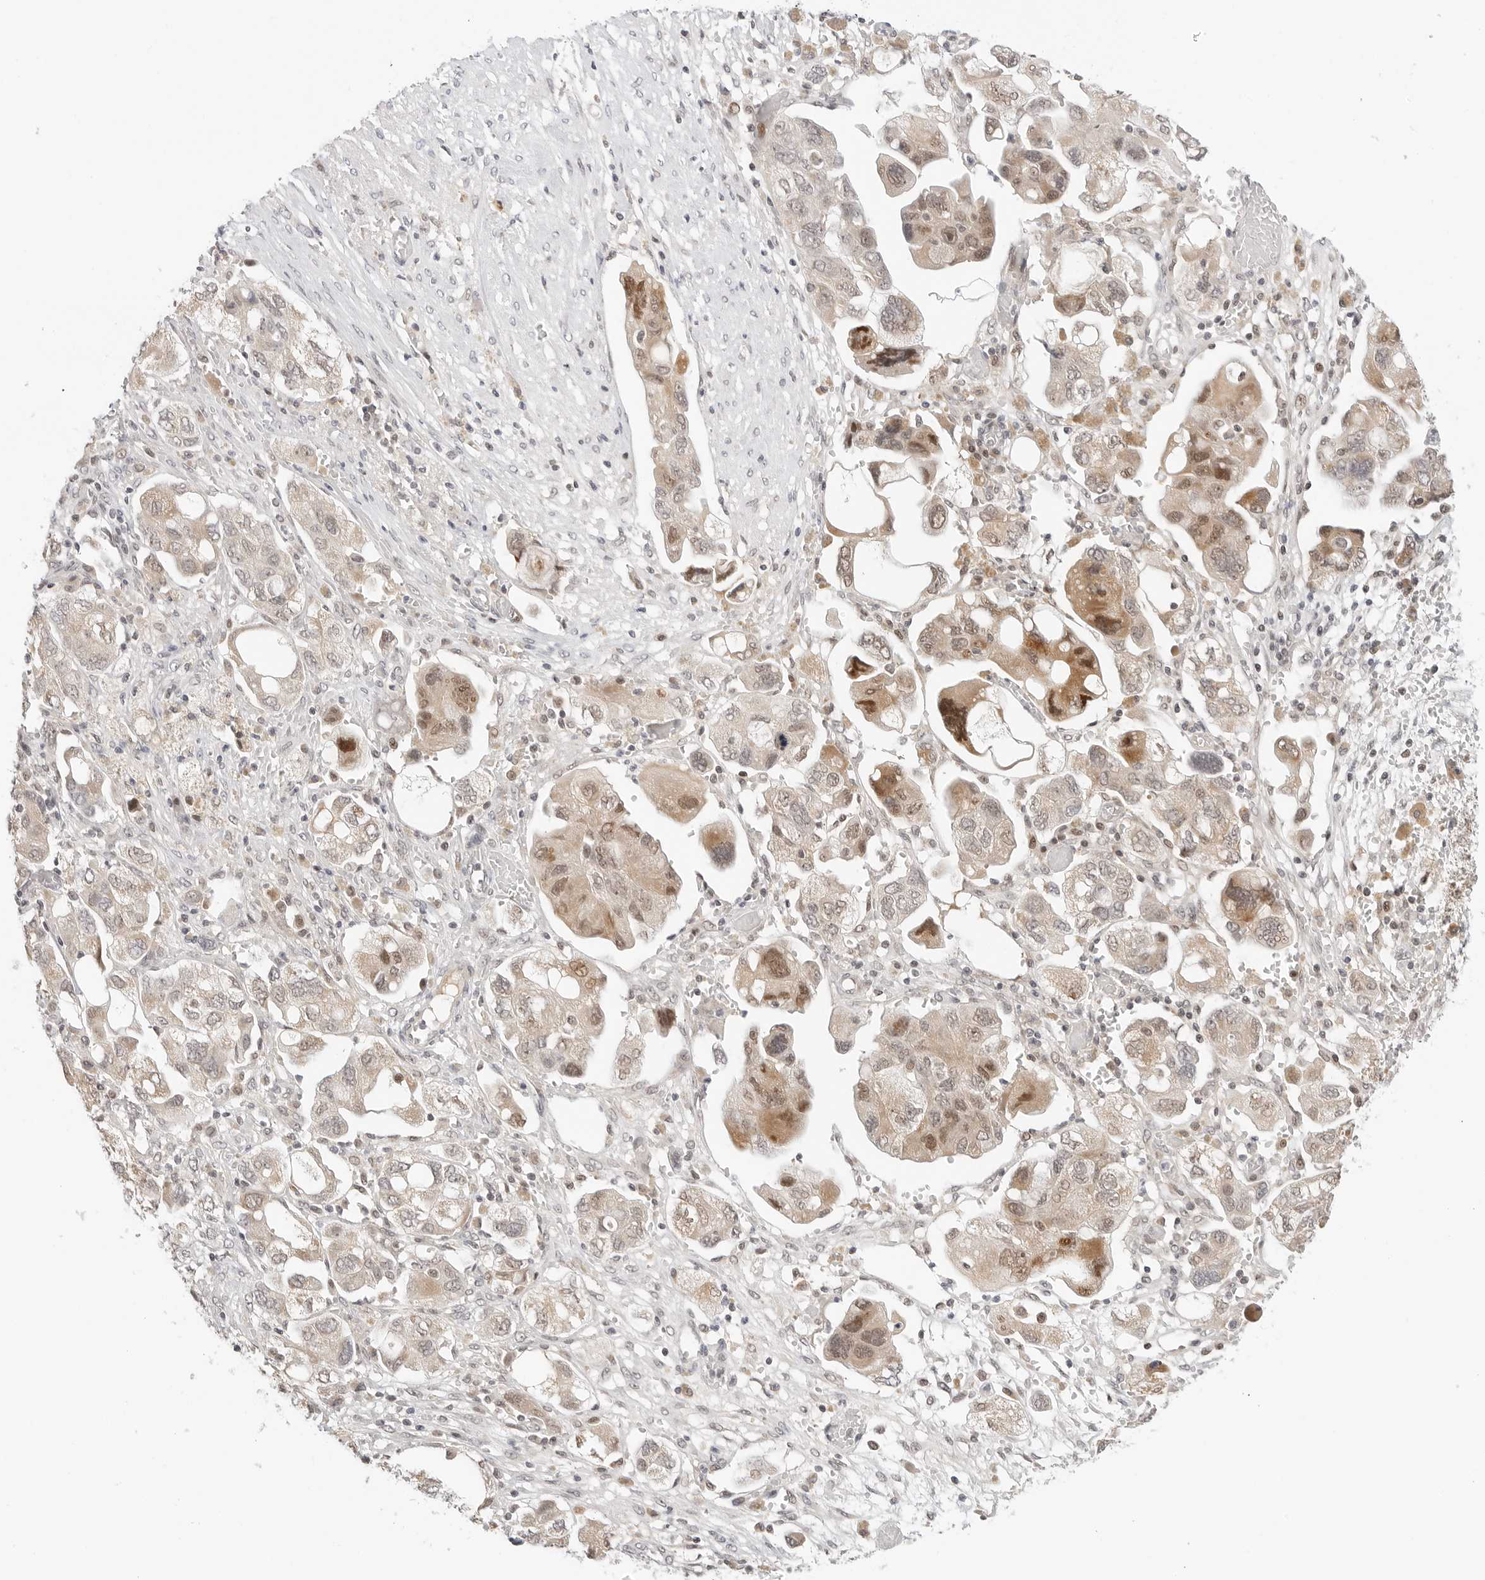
{"staining": {"intensity": "moderate", "quantity": ">75%", "location": "cytoplasmic/membranous,nuclear"}, "tissue": "ovarian cancer", "cell_type": "Tumor cells", "image_type": "cancer", "snomed": [{"axis": "morphology", "description": "Carcinoma, NOS"}, {"axis": "morphology", "description": "Cystadenocarcinoma, serous, NOS"}, {"axis": "topography", "description": "Ovary"}], "caption": "Protein analysis of ovarian cancer tissue displays moderate cytoplasmic/membranous and nuclear expression in approximately >75% of tumor cells.", "gene": "TSEN2", "patient": {"sex": "female", "age": 69}}